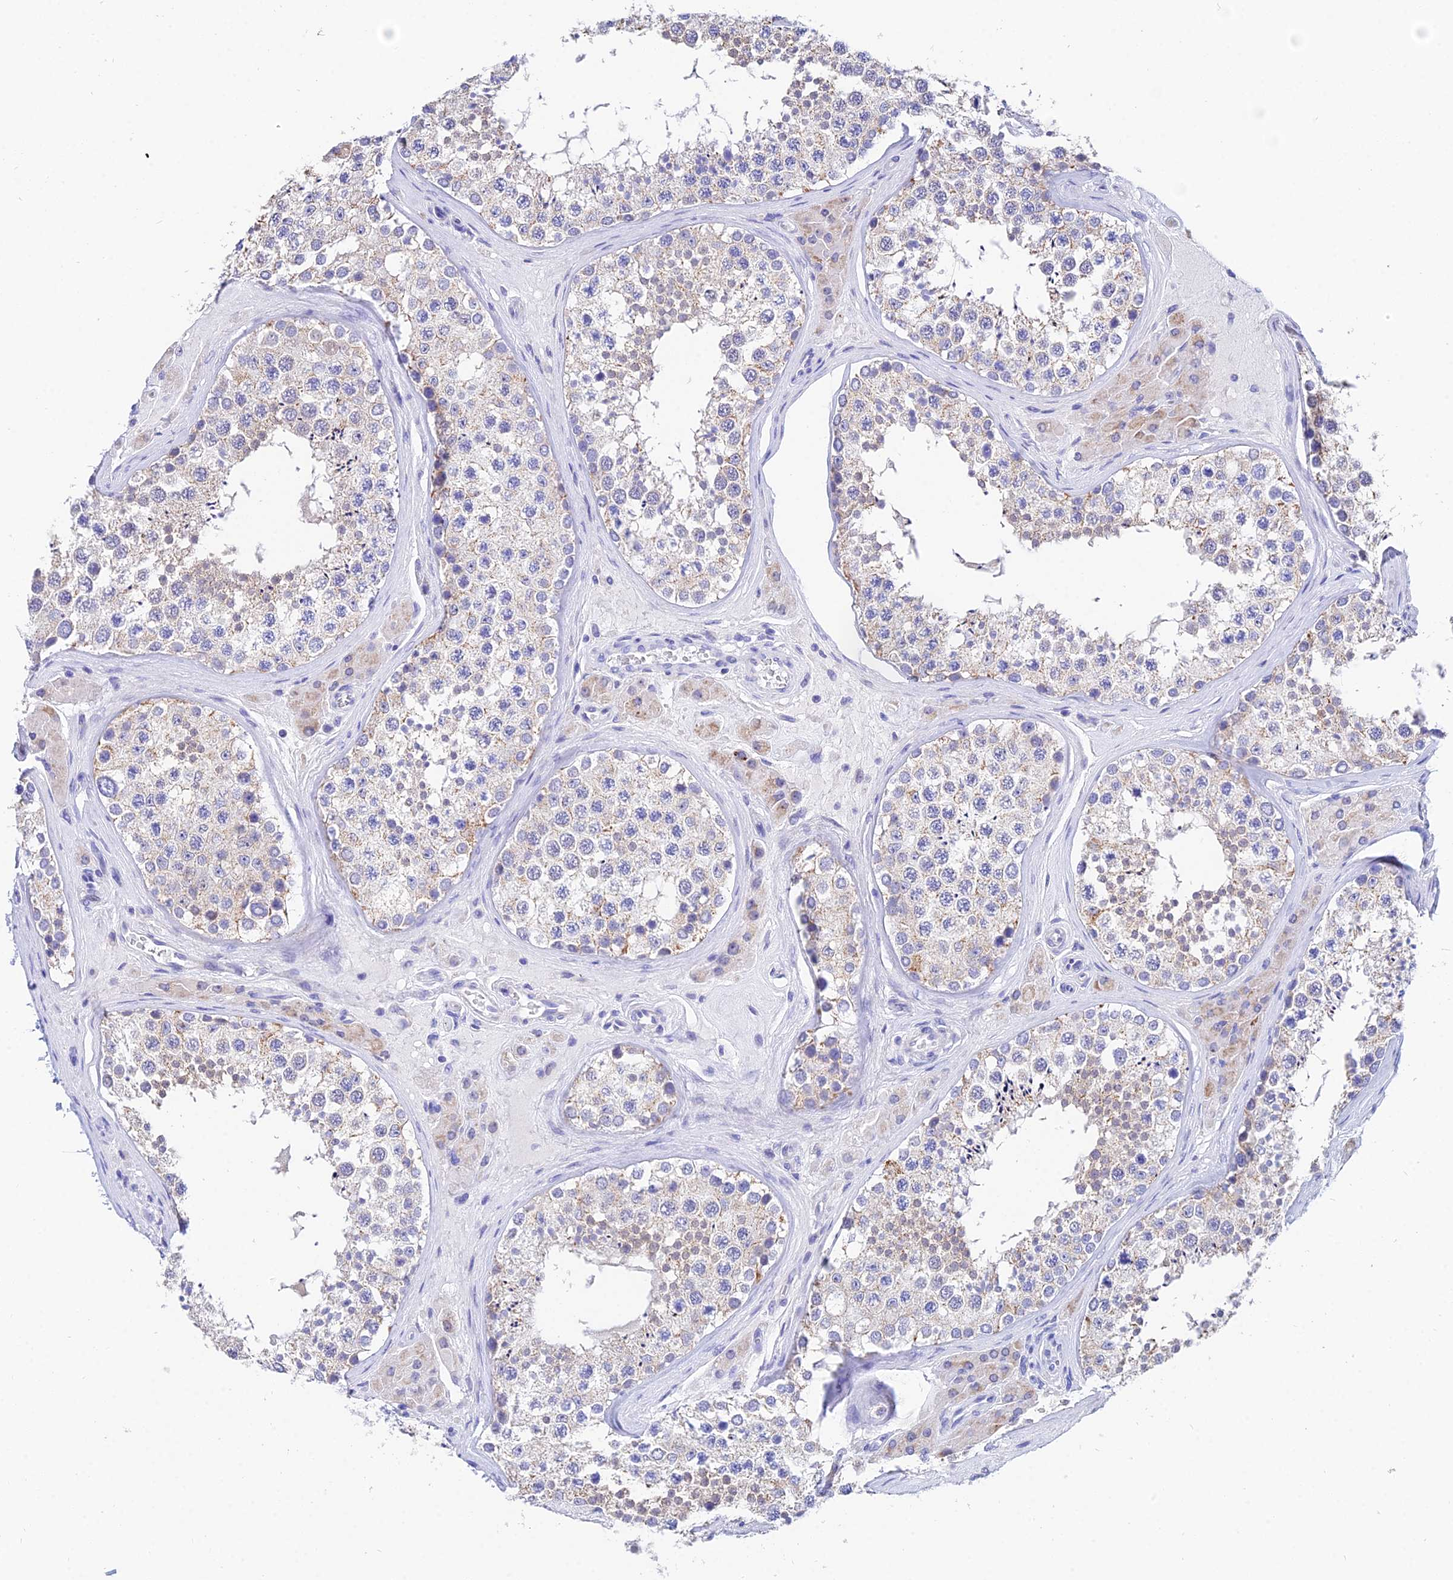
{"staining": {"intensity": "weak", "quantity": "25%-75%", "location": "cytoplasmic/membranous"}, "tissue": "testis", "cell_type": "Cells in seminiferous ducts", "image_type": "normal", "snomed": [{"axis": "morphology", "description": "Normal tissue, NOS"}, {"axis": "topography", "description": "Testis"}], "caption": "Immunohistochemistry (IHC) staining of benign testis, which reveals low levels of weak cytoplasmic/membranous expression in about 25%-75% of cells in seminiferous ducts indicating weak cytoplasmic/membranous protein positivity. The staining was performed using DAB (brown) for protein detection and nuclei were counterstained in hematoxylin (blue).", "gene": "CEP41", "patient": {"sex": "male", "age": 46}}